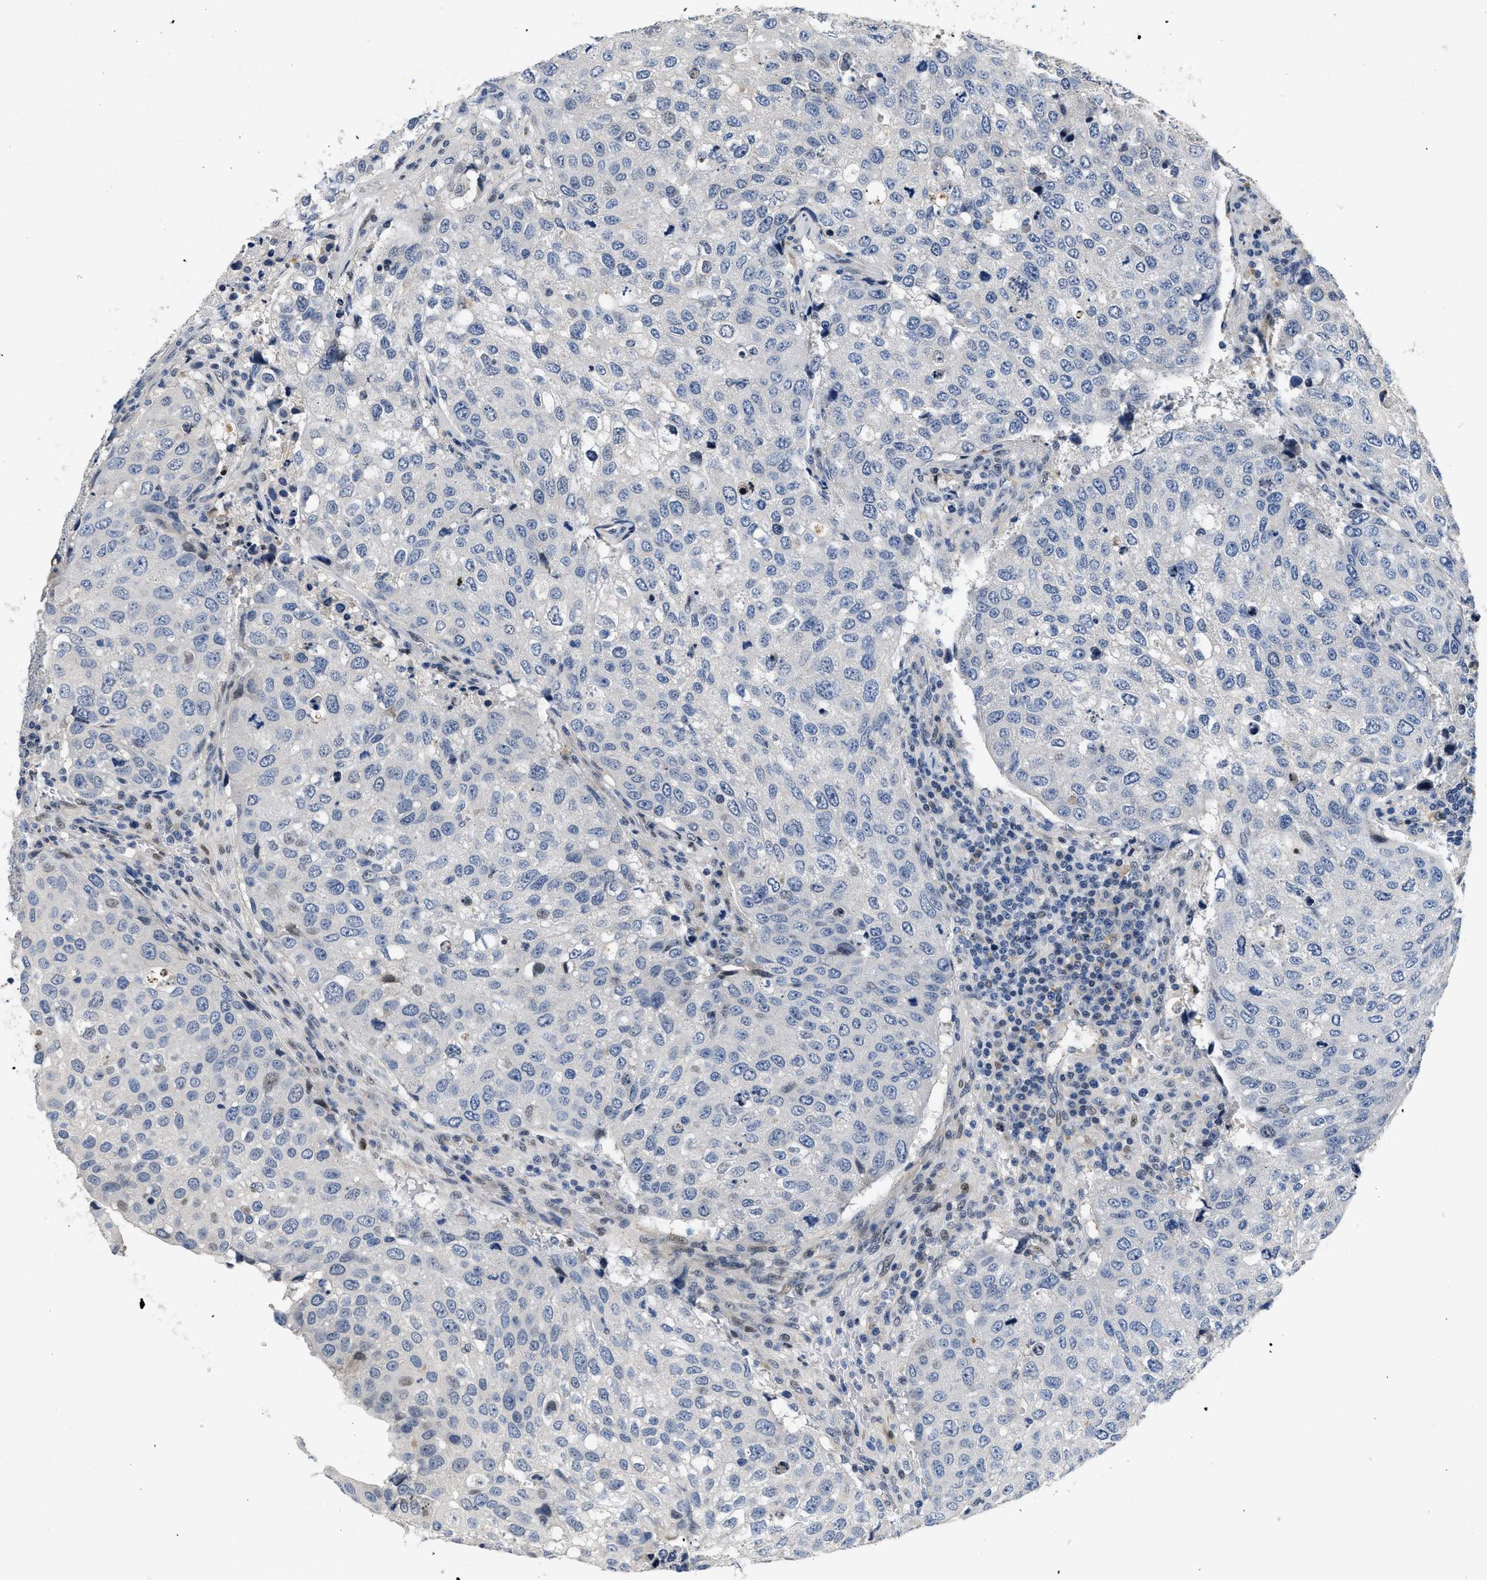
{"staining": {"intensity": "negative", "quantity": "none", "location": "none"}, "tissue": "urothelial cancer", "cell_type": "Tumor cells", "image_type": "cancer", "snomed": [{"axis": "morphology", "description": "Urothelial carcinoma, High grade"}, {"axis": "topography", "description": "Lymph node"}, {"axis": "topography", "description": "Urinary bladder"}], "caption": "Immunohistochemical staining of human urothelial cancer shows no significant expression in tumor cells. Nuclei are stained in blue.", "gene": "VIP", "patient": {"sex": "male", "age": 51}}